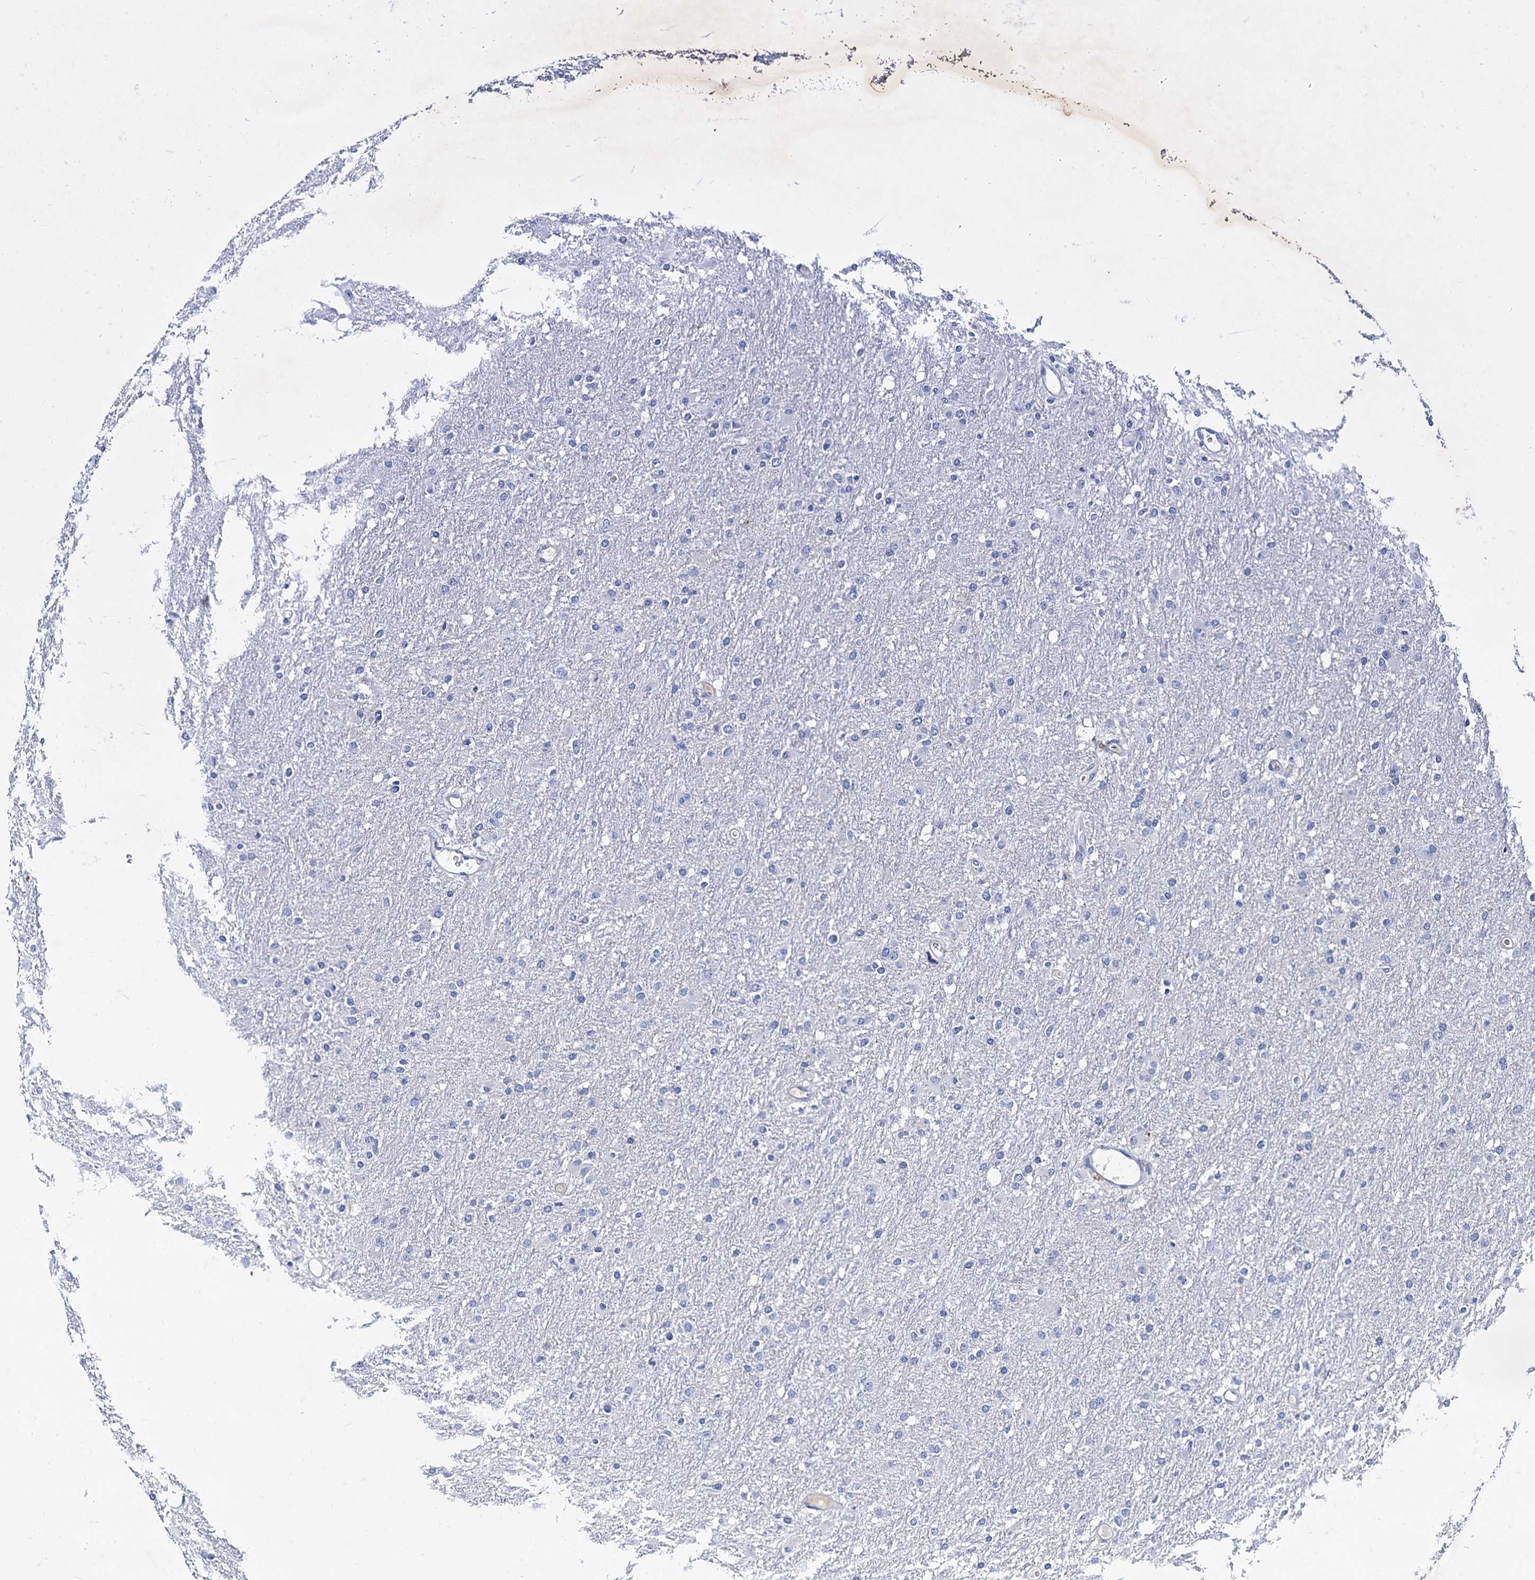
{"staining": {"intensity": "negative", "quantity": "none", "location": "none"}, "tissue": "glioma", "cell_type": "Tumor cells", "image_type": "cancer", "snomed": [{"axis": "morphology", "description": "Glioma, malignant, High grade"}, {"axis": "topography", "description": "Cerebral cortex"}], "caption": "Immunohistochemical staining of human high-grade glioma (malignant) displays no significant expression in tumor cells.", "gene": "TMEM72", "patient": {"sex": "female", "age": 36}}